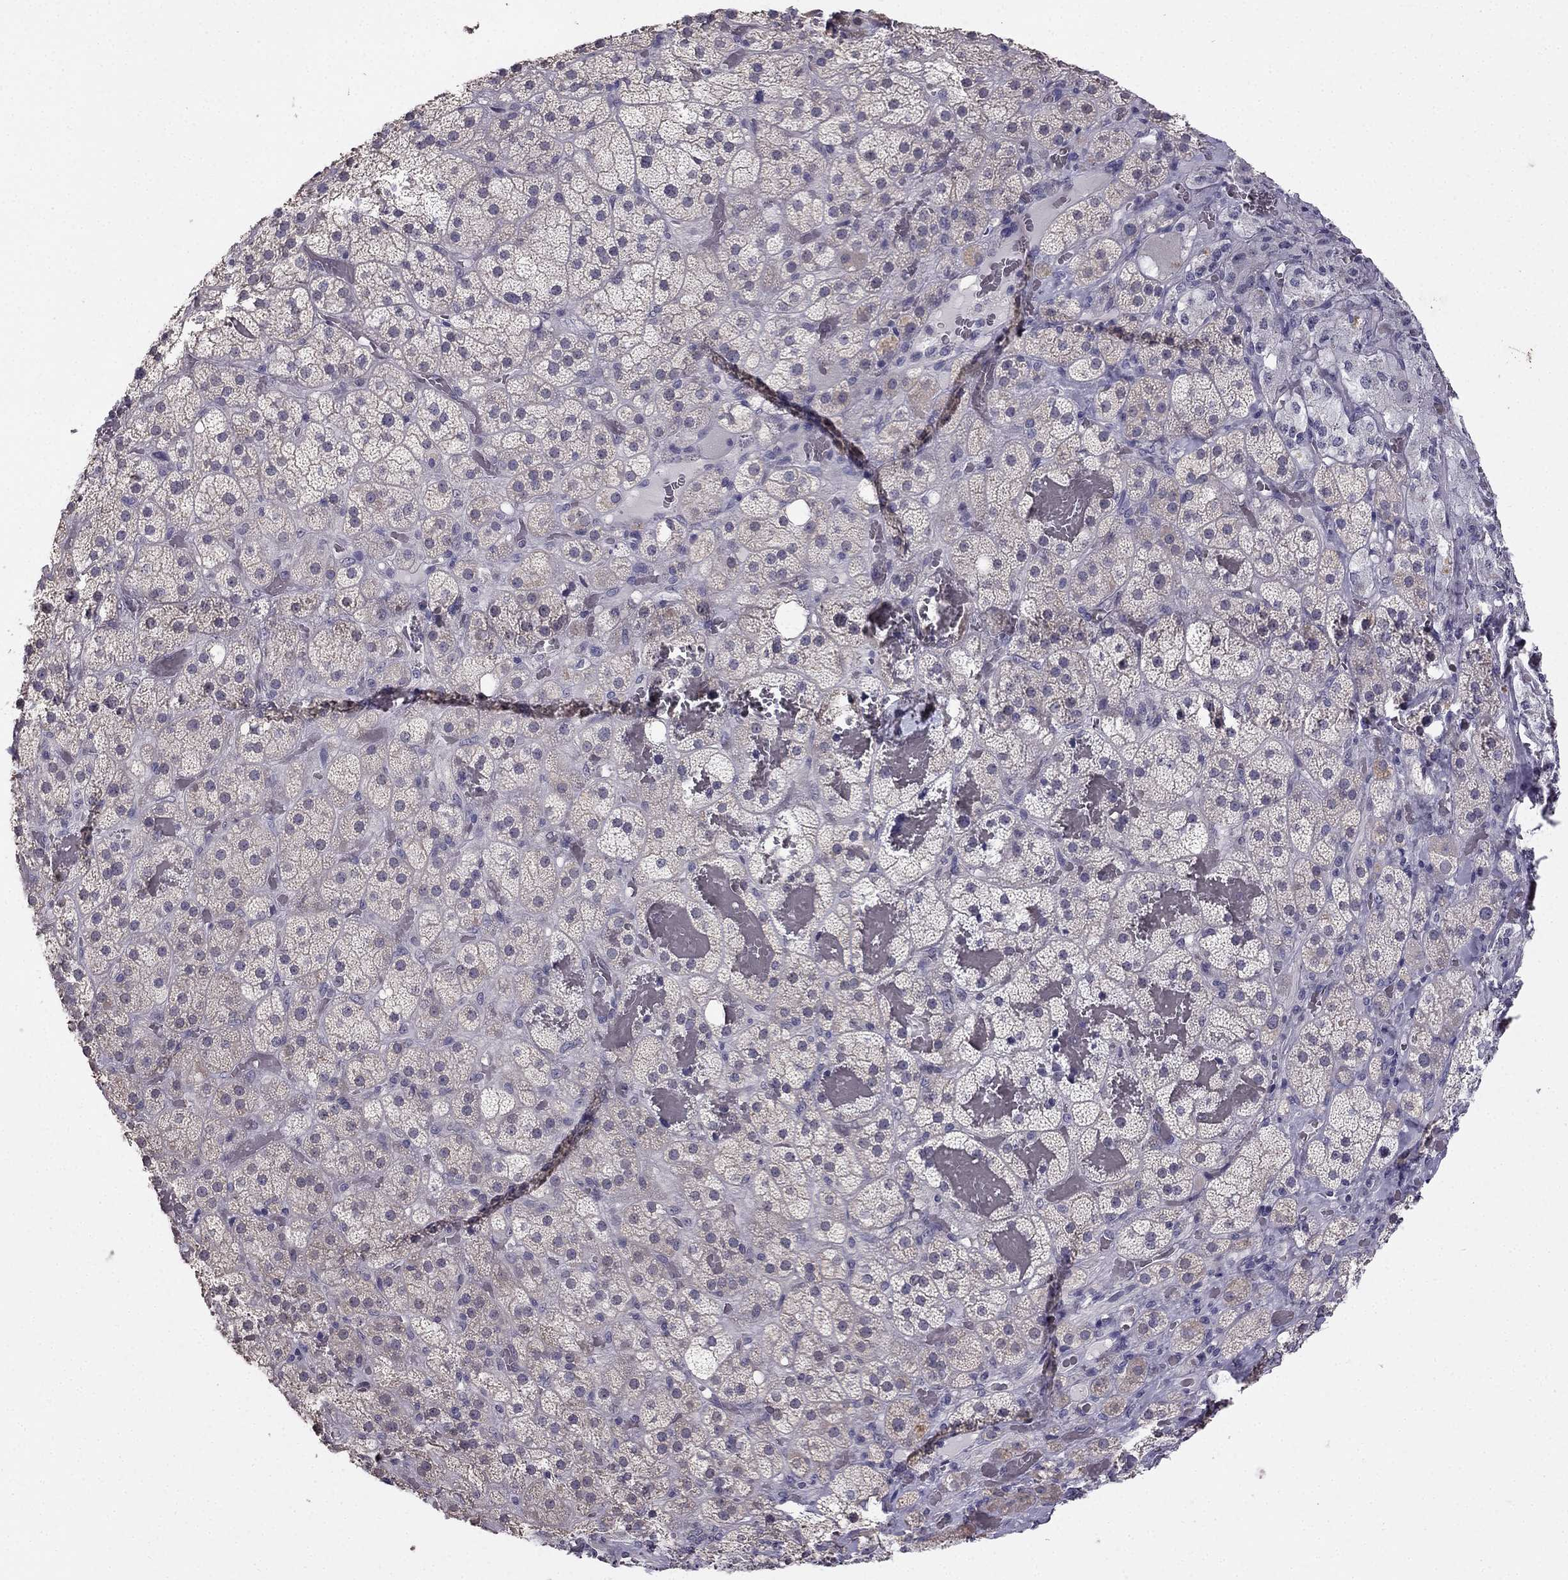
{"staining": {"intensity": "negative", "quantity": "none", "location": "none"}, "tissue": "adrenal gland", "cell_type": "Glandular cells", "image_type": "normal", "snomed": [{"axis": "morphology", "description": "Normal tissue, NOS"}, {"axis": "topography", "description": "Adrenal gland"}], "caption": "DAB (3,3'-diaminobenzidine) immunohistochemical staining of unremarkable adrenal gland reveals no significant staining in glandular cells.", "gene": "HSFX1", "patient": {"sex": "male", "age": 57}}